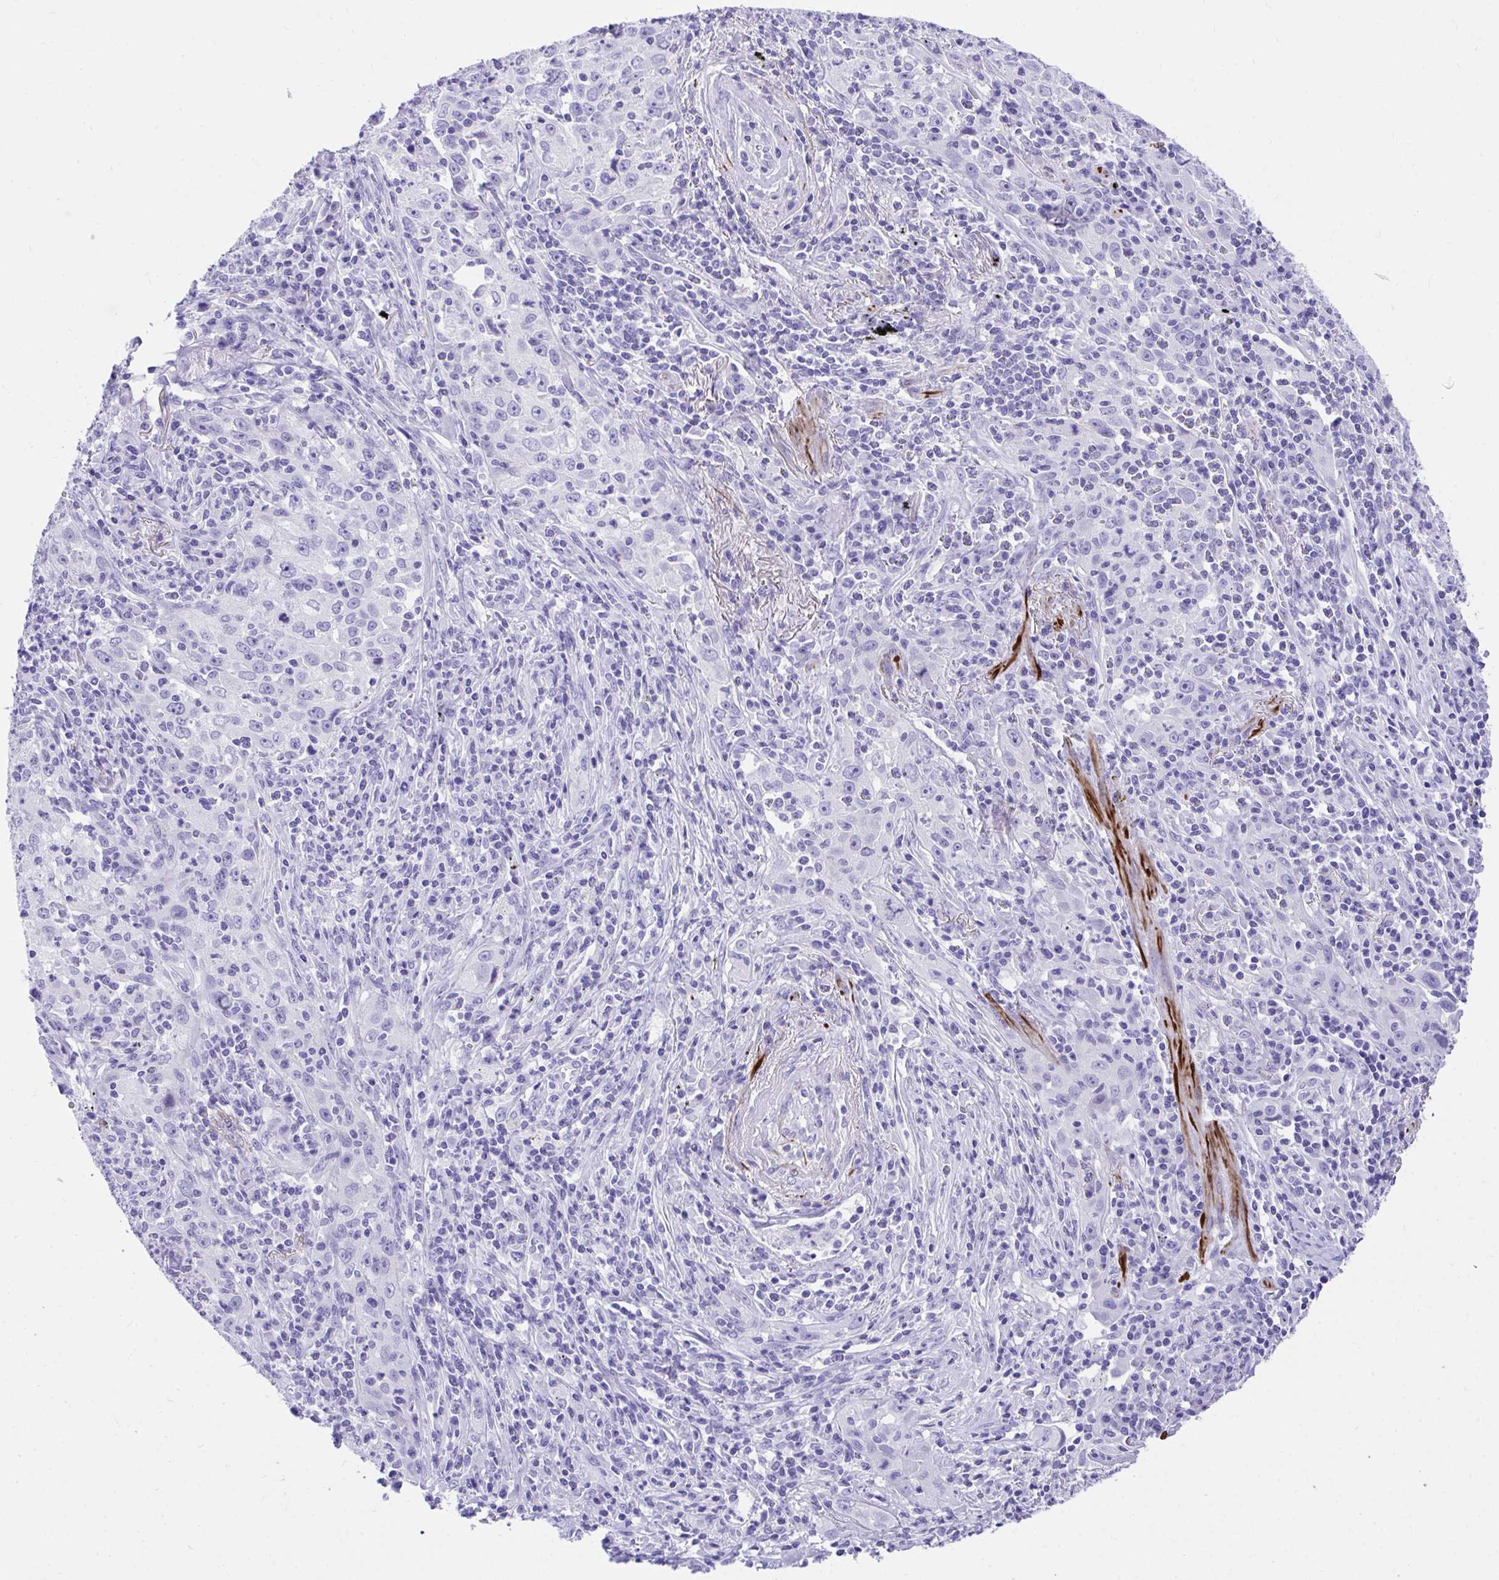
{"staining": {"intensity": "negative", "quantity": "none", "location": "none"}, "tissue": "lung cancer", "cell_type": "Tumor cells", "image_type": "cancer", "snomed": [{"axis": "morphology", "description": "Squamous cell carcinoma, NOS"}, {"axis": "topography", "description": "Lung"}], "caption": "Immunohistochemistry (IHC) micrograph of lung cancer stained for a protein (brown), which exhibits no positivity in tumor cells.", "gene": "KCNN4", "patient": {"sex": "male", "age": 71}}